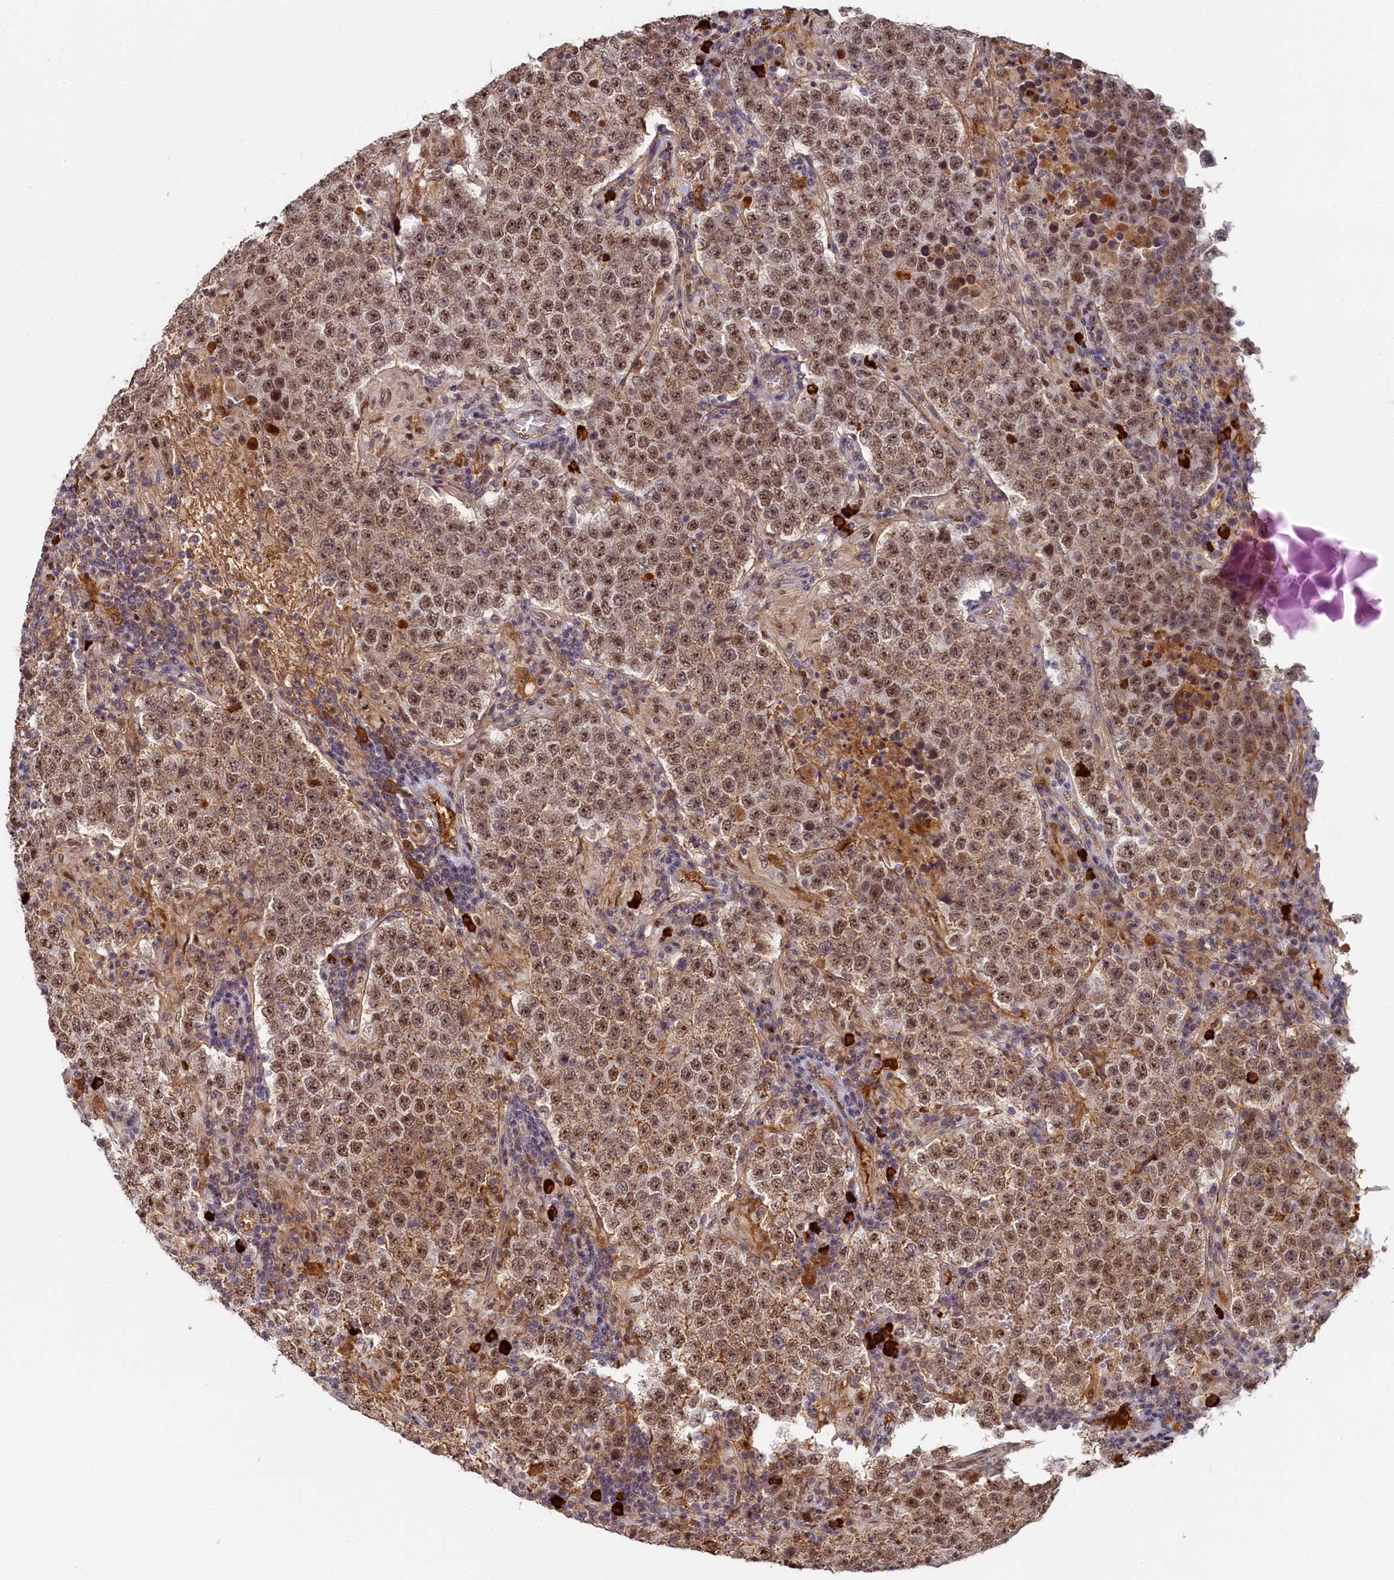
{"staining": {"intensity": "moderate", "quantity": ">75%", "location": "nuclear"}, "tissue": "testis cancer", "cell_type": "Tumor cells", "image_type": "cancer", "snomed": [{"axis": "morphology", "description": "Normal tissue, NOS"}, {"axis": "morphology", "description": "Urothelial carcinoma, High grade"}, {"axis": "morphology", "description": "Seminoma, NOS"}, {"axis": "morphology", "description": "Carcinoma, Embryonal, NOS"}, {"axis": "topography", "description": "Urinary bladder"}, {"axis": "topography", "description": "Testis"}], "caption": "About >75% of tumor cells in testis embryonal carcinoma exhibit moderate nuclear protein positivity as visualized by brown immunohistochemical staining.", "gene": "INTS14", "patient": {"sex": "male", "age": 41}}